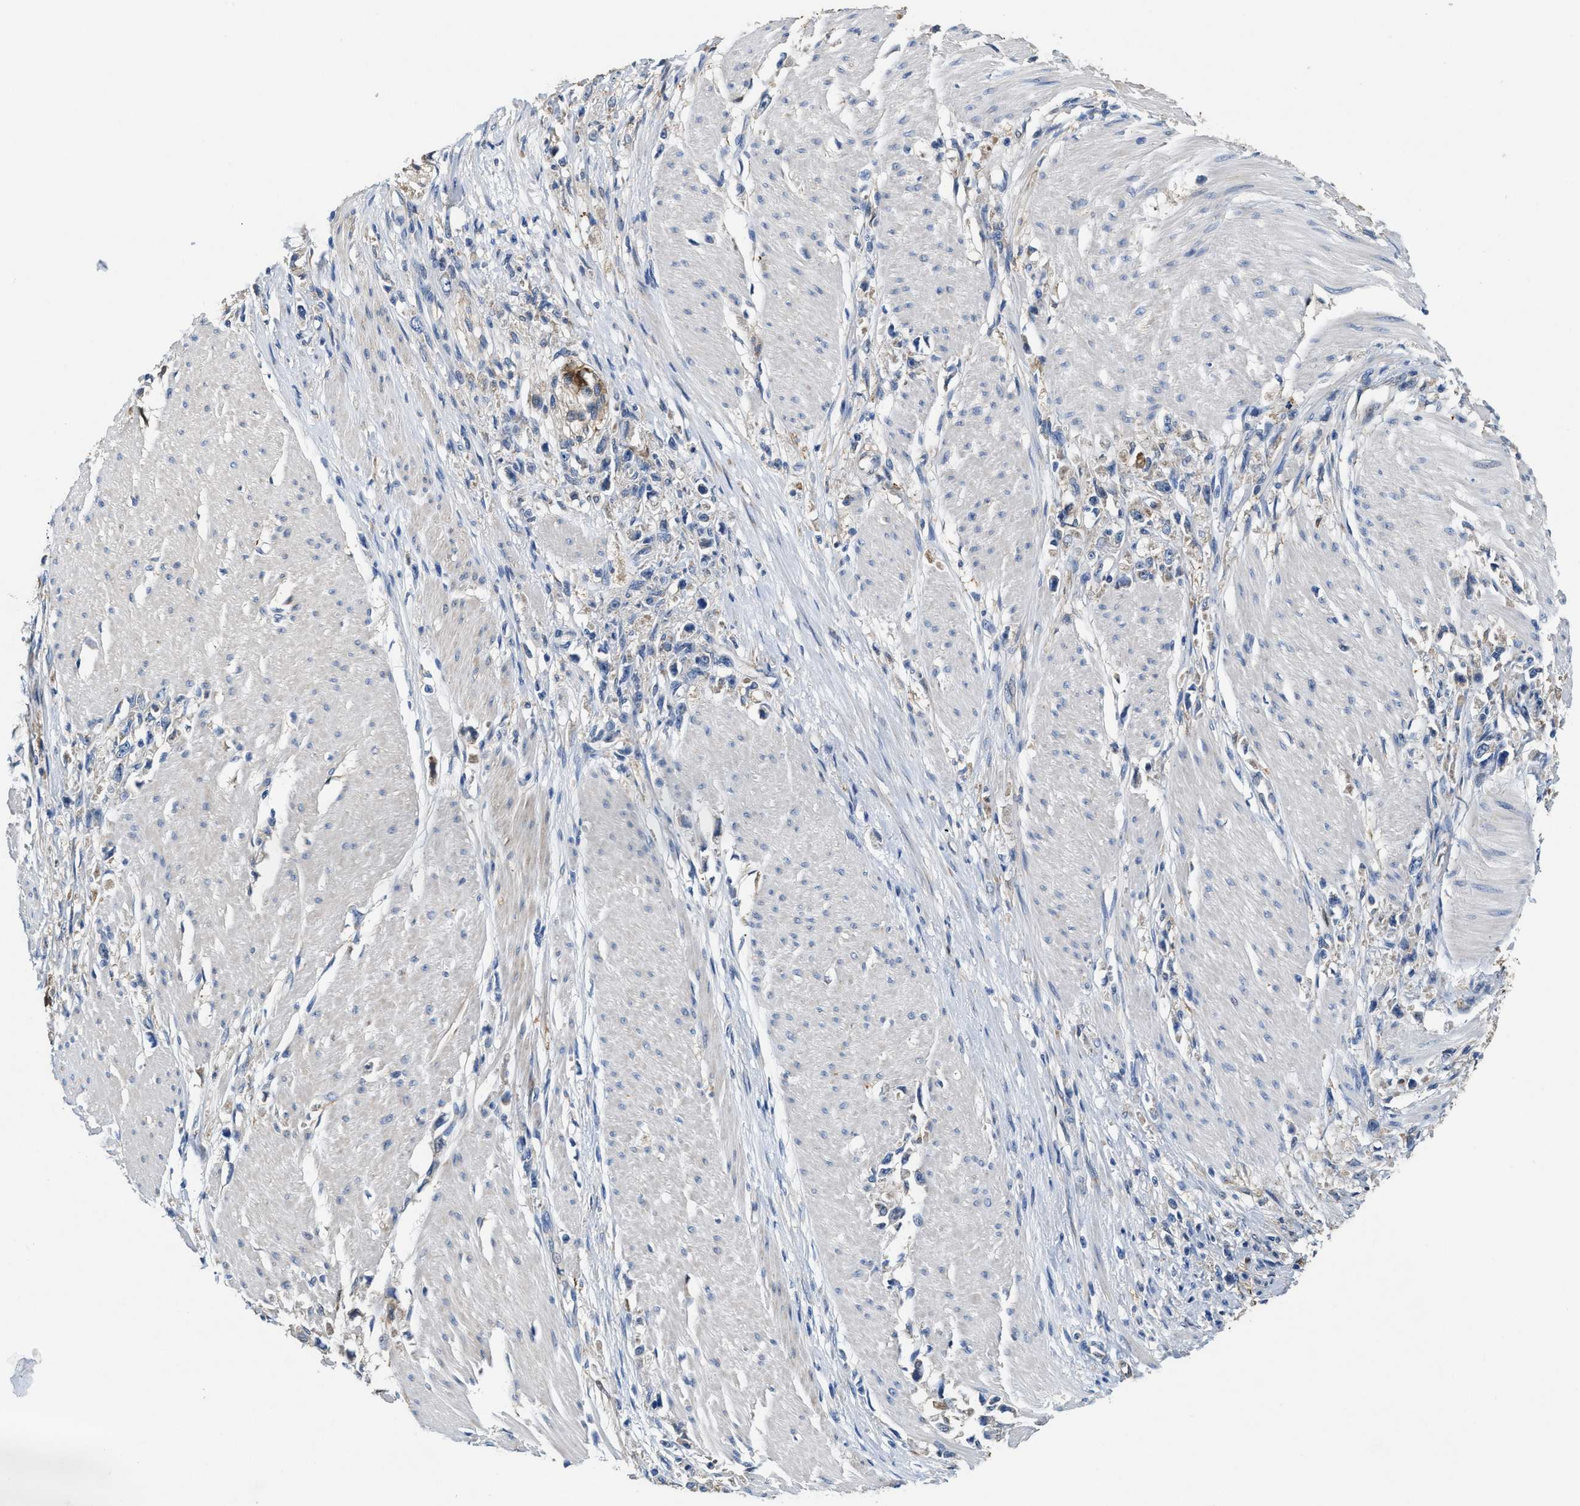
{"staining": {"intensity": "negative", "quantity": "none", "location": "none"}, "tissue": "stomach cancer", "cell_type": "Tumor cells", "image_type": "cancer", "snomed": [{"axis": "morphology", "description": "Adenocarcinoma, NOS"}, {"axis": "topography", "description": "Stomach"}], "caption": "IHC of stomach adenocarcinoma demonstrates no positivity in tumor cells. Brightfield microscopy of immunohistochemistry (IHC) stained with DAB (3,3'-diaminobenzidine) (brown) and hematoxylin (blue), captured at high magnification.", "gene": "PEG10", "patient": {"sex": "female", "age": 59}}